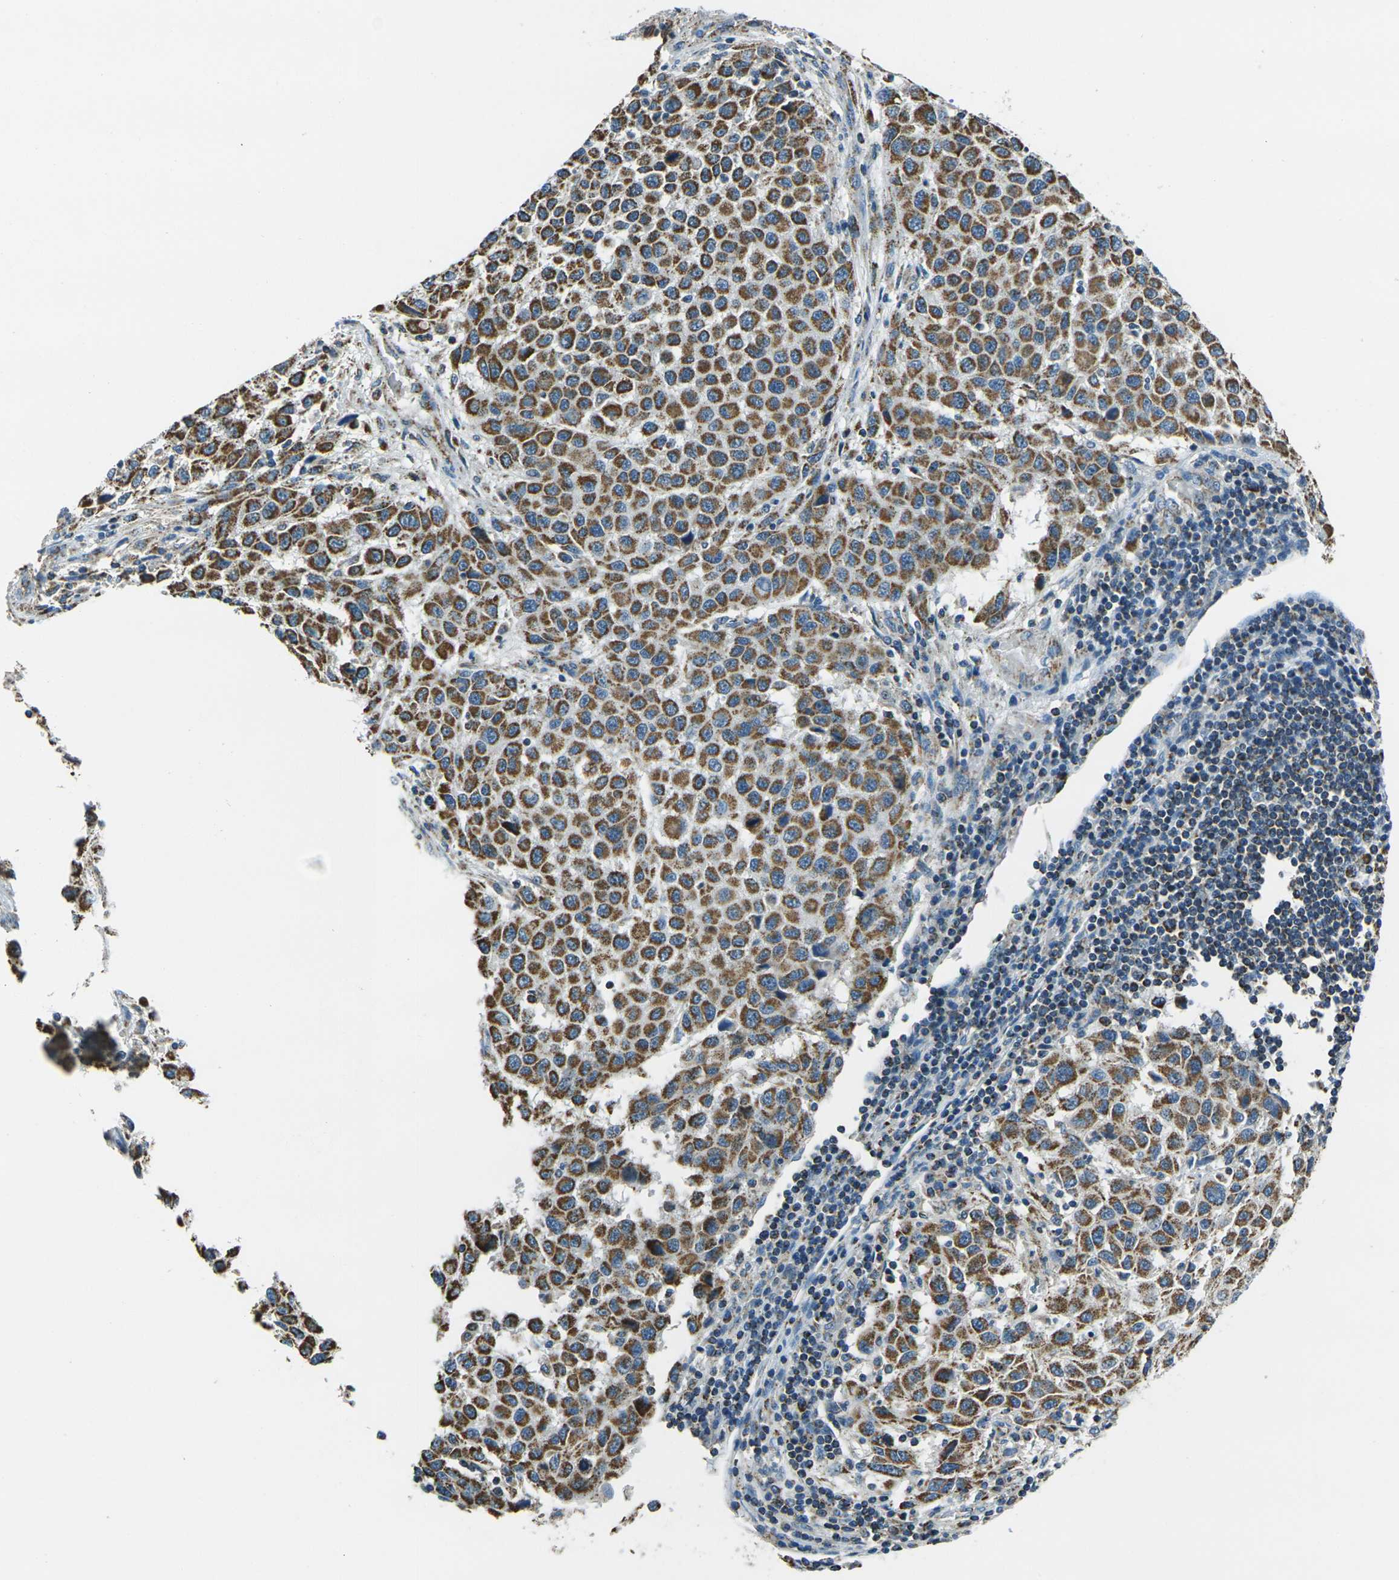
{"staining": {"intensity": "moderate", "quantity": ">75%", "location": "cytoplasmic/membranous"}, "tissue": "melanoma", "cell_type": "Tumor cells", "image_type": "cancer", "snomed": [{"axis": "morphology", "description": "Malignant melanoma, Metastatic site"}, {"axis": "topography", "description": "Lymph node"}], "caption": "IHC (DAB (3,3'-diaminobenzidine)) staining of malignant melanoma (metastatic site) displays moderate cytoplasmic/membranous protein expression in approximately >75% of tumor cells.", "gene": "IRF3", "patient": {"sex": "male", "age": 61}}